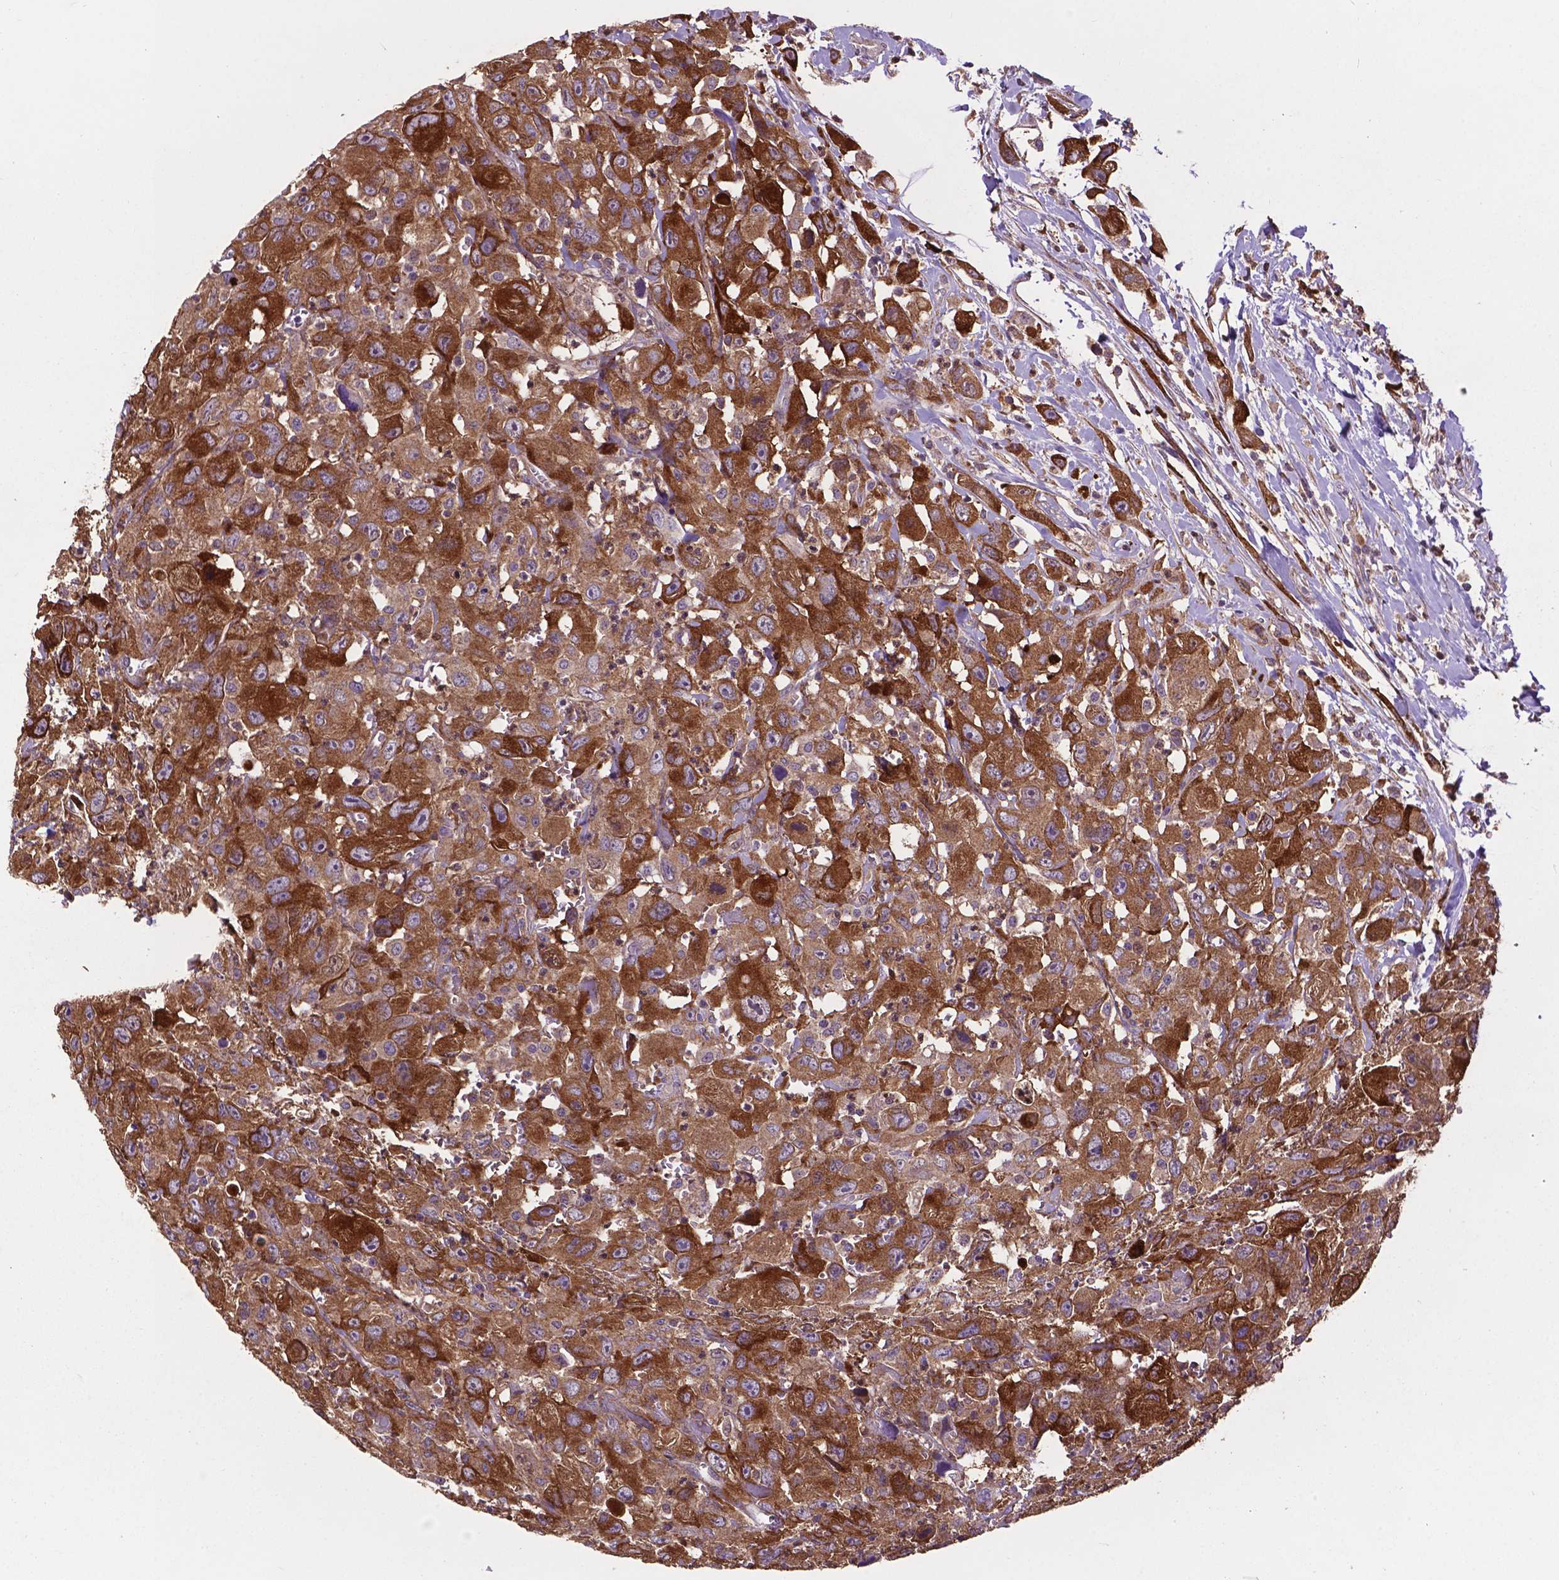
{"staining": {"intensity": "moderate", "quantity": ">75%", "location": "cytoplasmic/membranous"}, "tissue": "head and neck cancer", "cell_type": "Tumor cells", "image_type": "cancer", "snomed": [{"axis": "morphology", "description": "Squamous cell carcinoma, NOS"}, {"axis": "morphology", "description": "Squamous cell carcinoma, metastatic, NOS"}, {"axis": "topography", "description": "Oral tissue"}, {"axis": "topography", "description": "Head-Neck"}], "caption": "Protein expression analysis of human head and neck cancer (squamous cell carcinoma) reveals moderate cytoplasmic/membranous expression in approximately >75% of tumor cells. The protein of interest is stained brown, and the nuclei are stained in blue (DAB (3,3'-diaminobenzidine) IHC with brightfield microscopy, high magnification).", "gene": "SMAD3", "patient": {"sex": "female", "age": 85}}